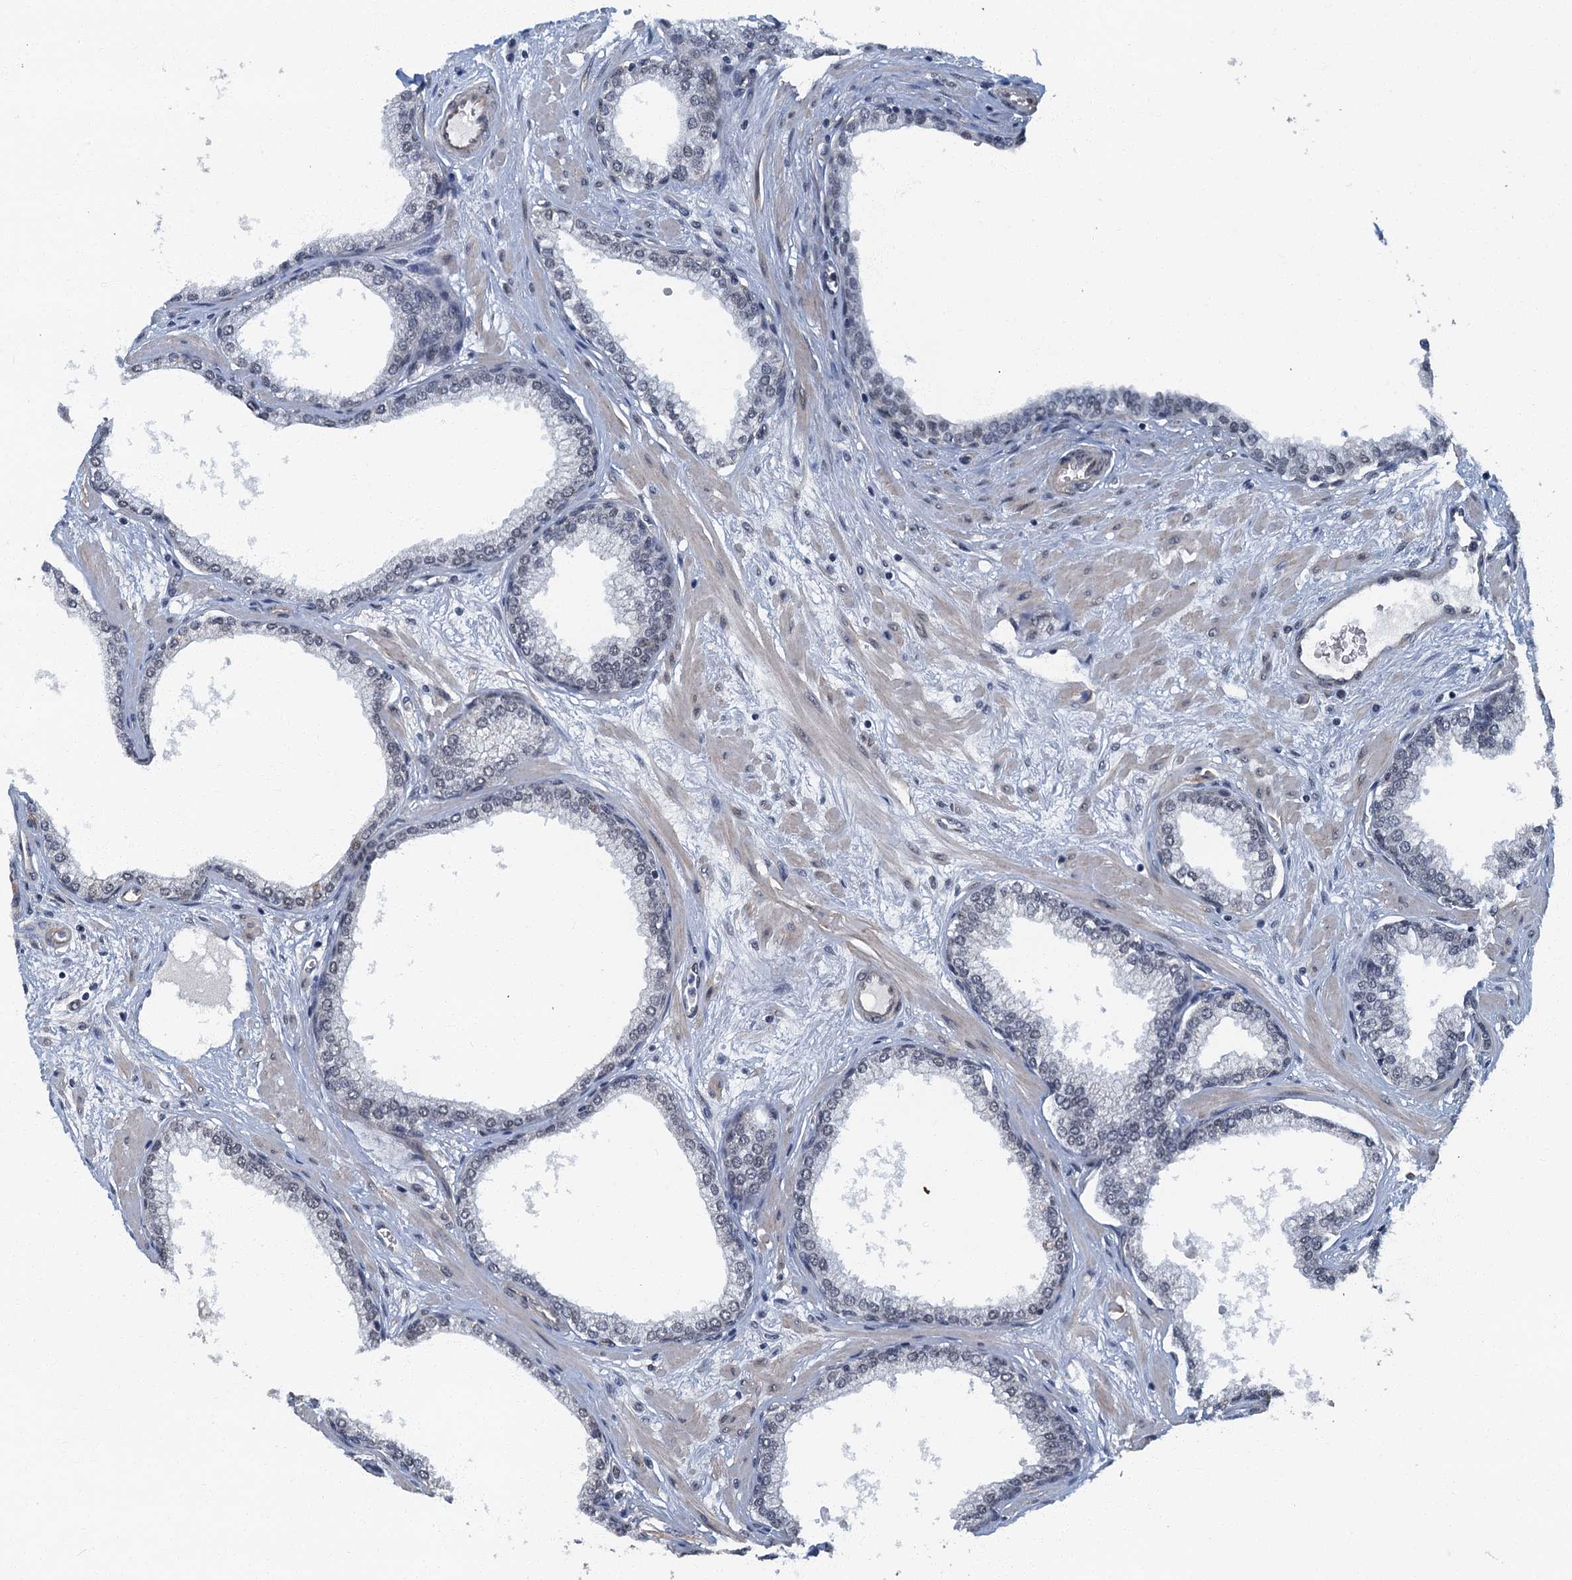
{"staining": {"intensity": "weak", "quantity": "25%-75%", "location": "nuclear"}, "tissue": "prostate", "cell_type": "Glandular cells", "image_type": "normal", "snomed": [{"axis": "morphology", "description": "Normal tissue, NOS"}, {"axis": "morphology", "description": "Urothelial carcinoma, Low grade"}, {"axis": "topography", "description": "Urinary bladder"}, {"axis": "topography", "description": "Prostate"}], "caption": "An immunohistochemistry image of normal tissue is shown. Protein staining in brown shows weak nuclear positivity in prostate within glandular cells.", "gene": "GADL1", "patient": {"sex": "male", "age": 60}}